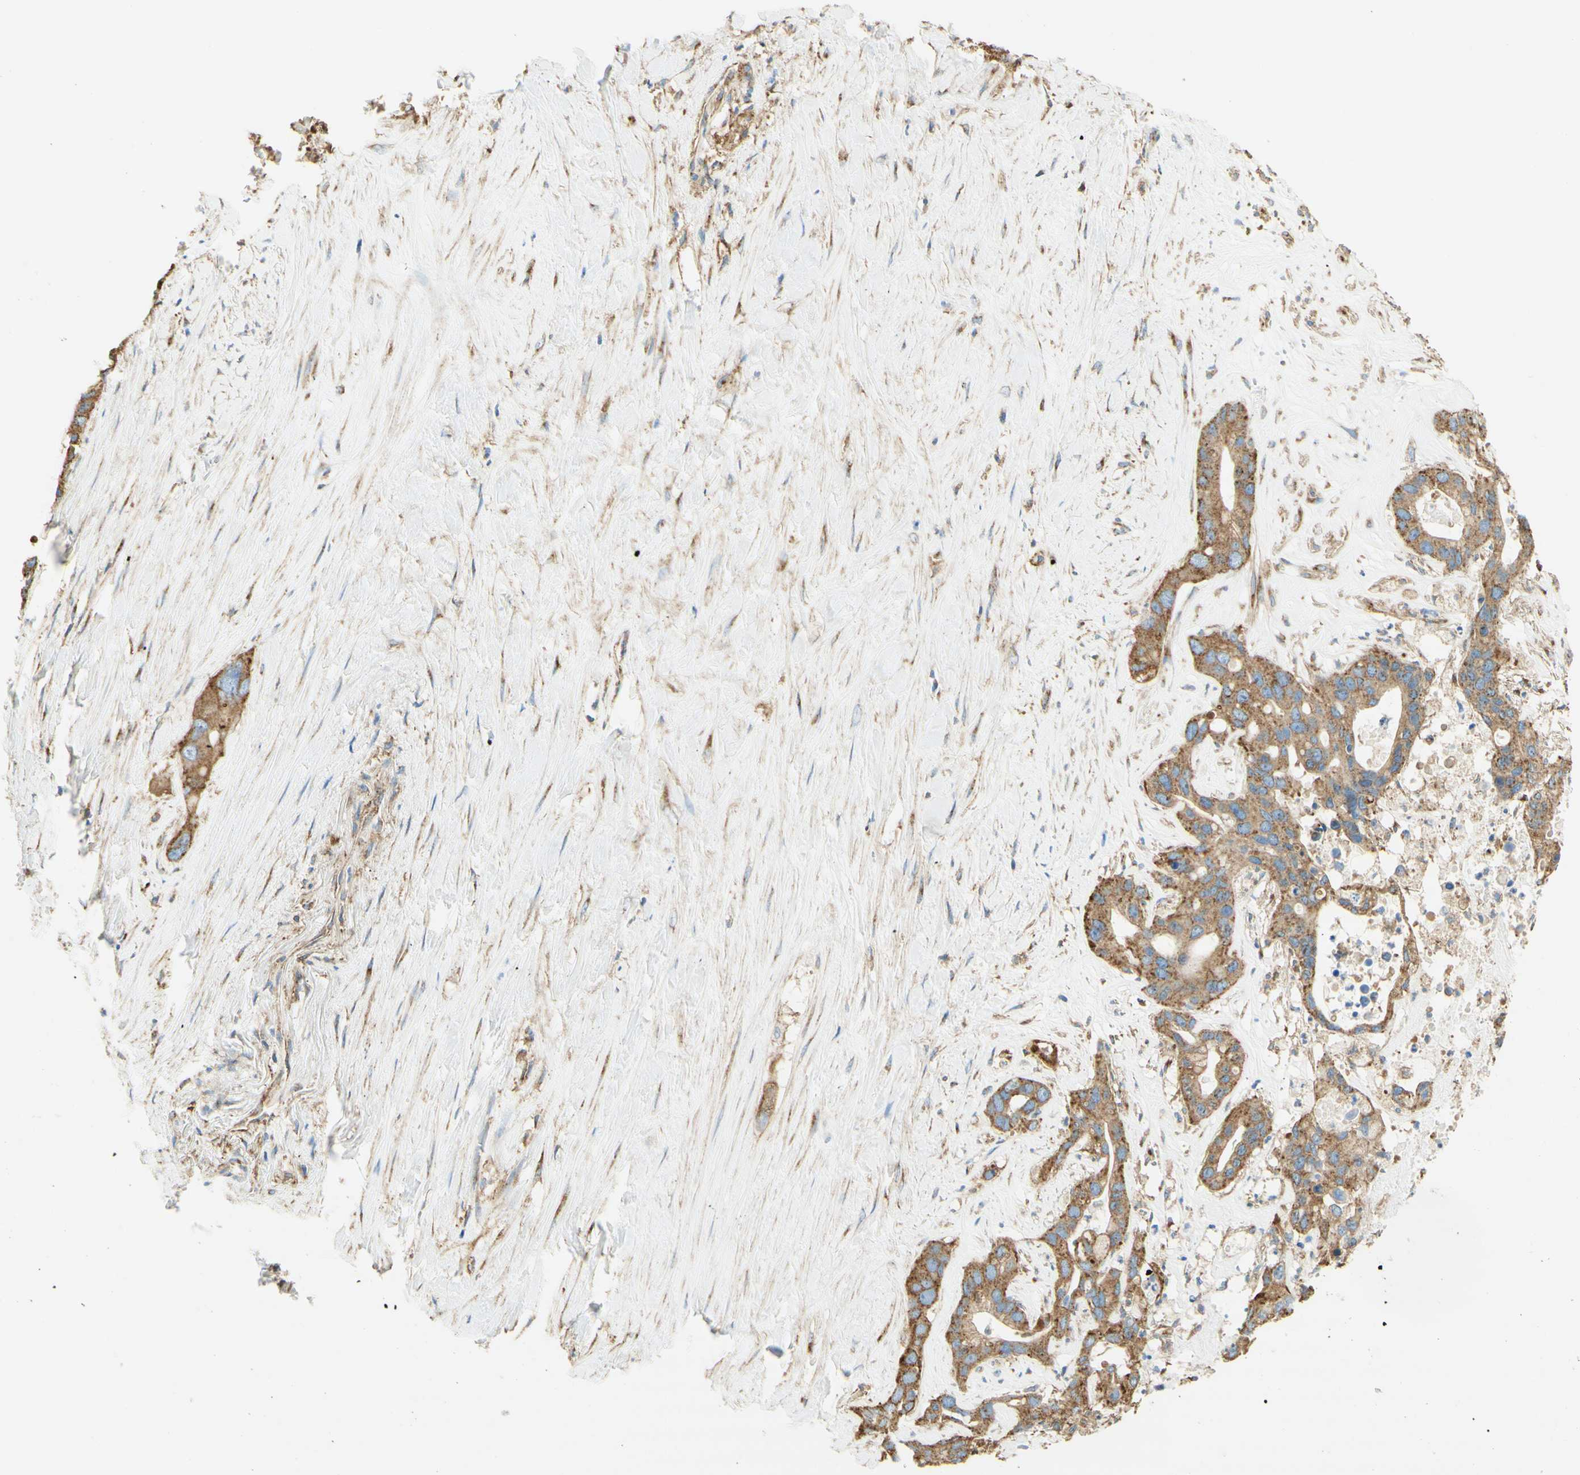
{"staining": {"intensity": "moderate", "quantity": ">75%", "location": "cytoplasmic/membranous"}, "tissue": "liver cancer", "cell_type": "Tumor cells", "image_type": "cancer", "snomed": [{"axis": "morphology", "description": "Cholangiocarcinoma"}, {"axis": "topography", "description": "Liver"}], "caption": "Liver cancer (cholangiocarcinoma) stained with DAB immunohistochemistry shows medium levels of moderate cytoplasmic/membranous staining in approximately >75% of tumor cells.", "gene": "CLTC", "patient": {"sex": "female", "age": 65}}